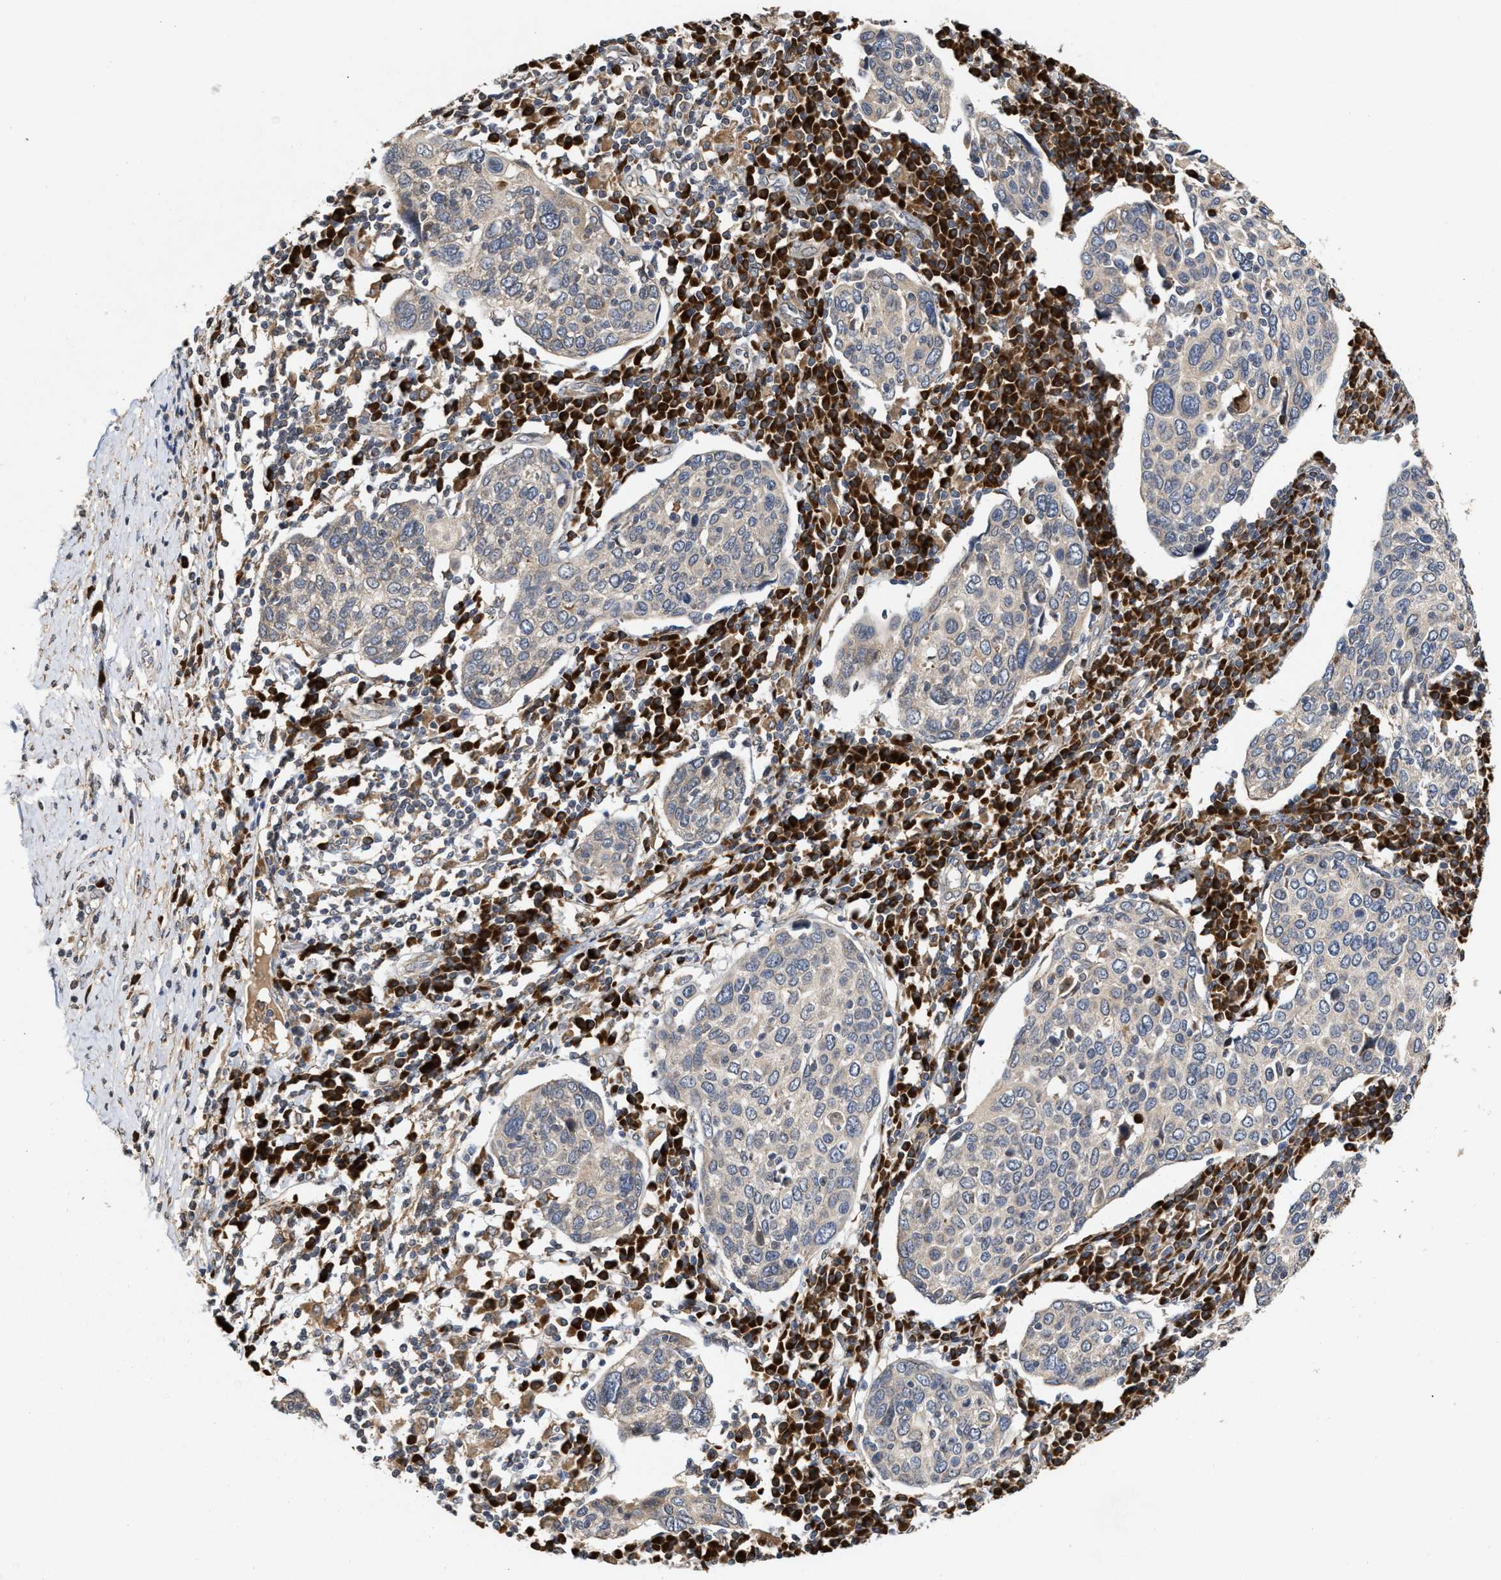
{"staining": {"intensity": "negative", "quantity": "none", "location": "none"}, "tissue": "cervical cancer", "cell_type": "Tumor cells", "image_type": "cancer", "snomed": [{"axis": "morphology", "description": "Squamous cell carcinoma, NOS"}, {"axis": "topography", "description": "Cervix"}], "caption": "Squamous cell carcinoma (cervical) was stained to show a protein in brown. There is no significant expression in tumor cells. (IHC, brightfield microscopy, high magnification).", "gene": "SAR1A", "patient": {"sex": "female", "age": 40}}